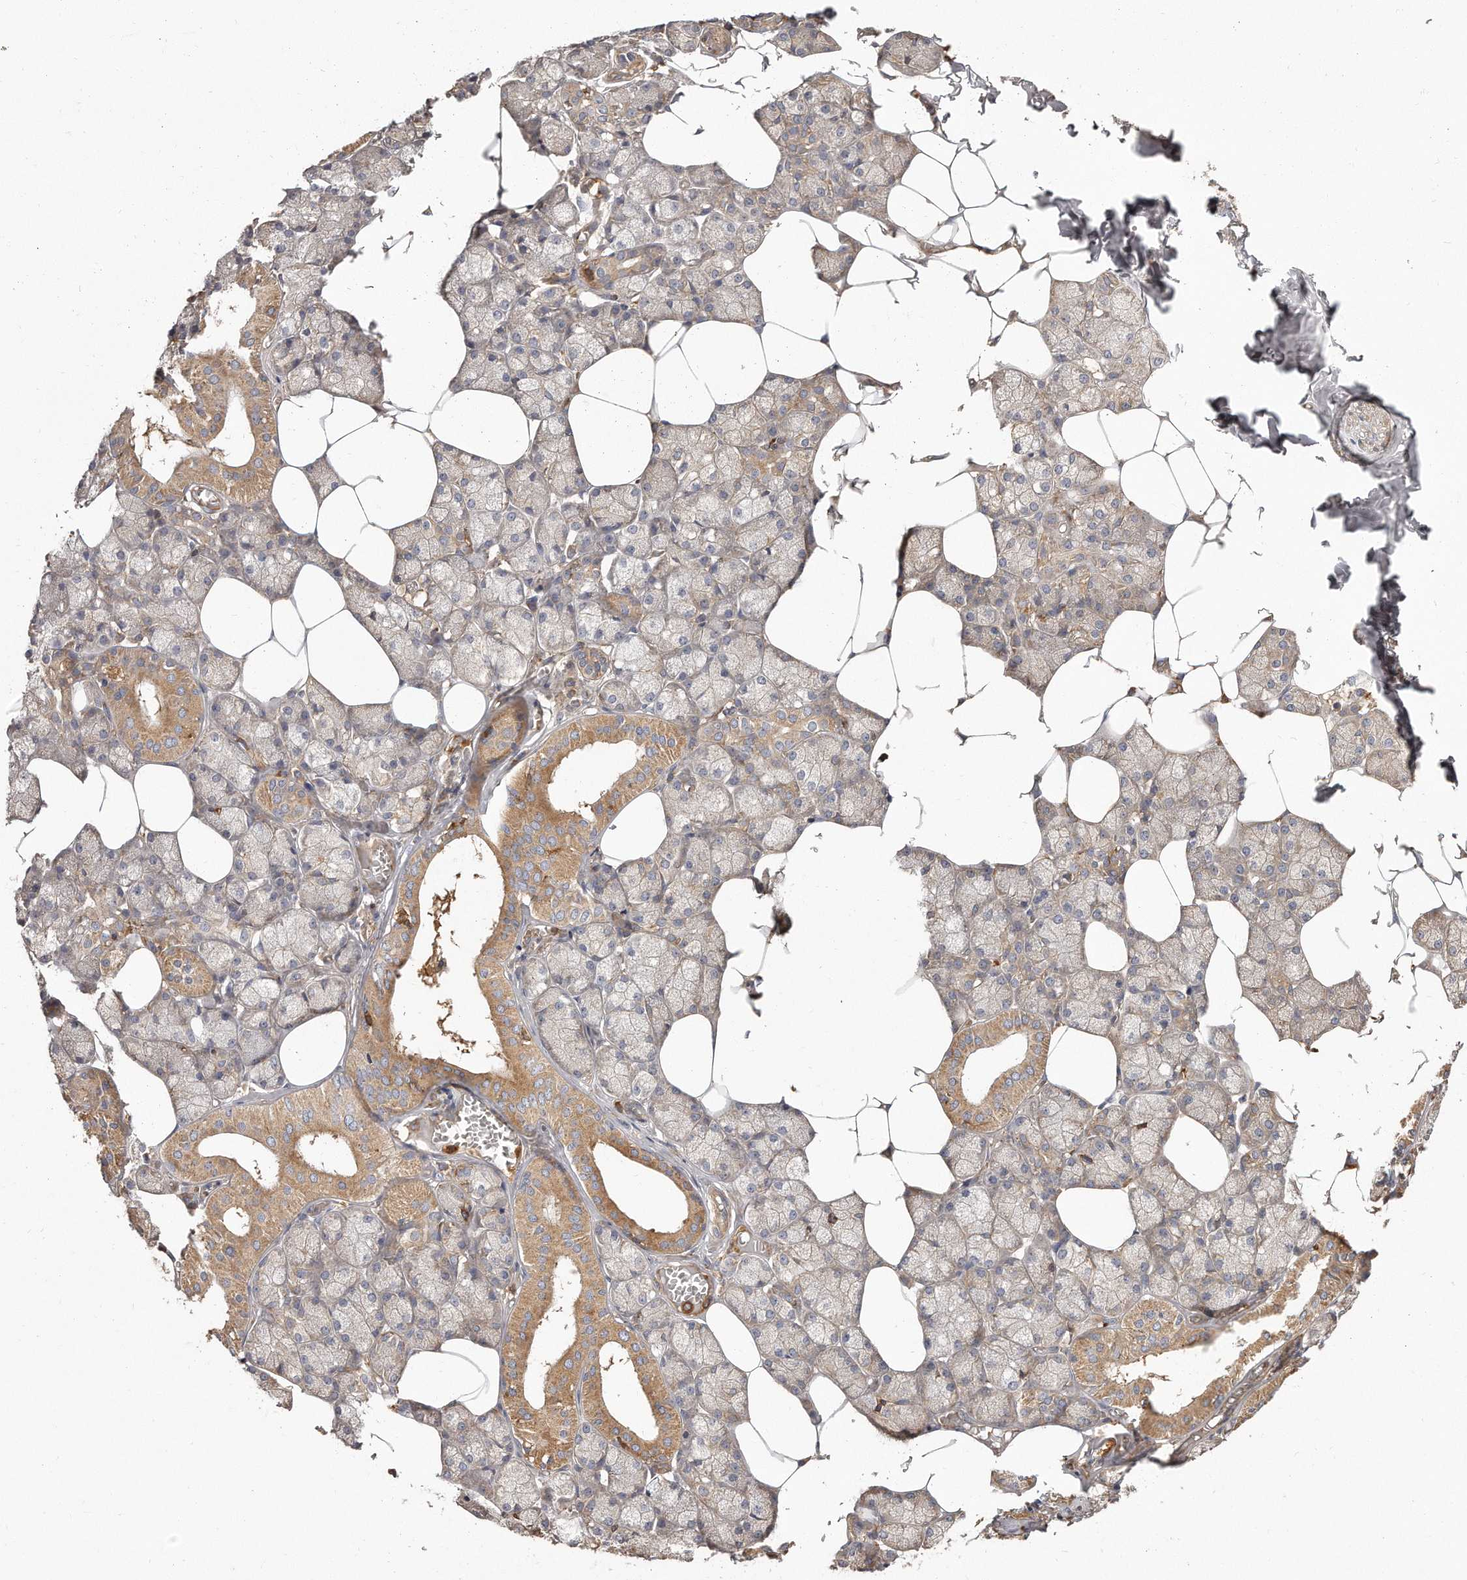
{"staining": {"intensity": "moderate", "quantity": "25%-75%", "location": "cytoplasmic/membranous"}, "tissue": "salivary gland", "cell_type": "Glandular cells", "image_type": "normal", "snomed": [{"axis": "morphology", "description": "Normal tissue, NOS"}, {"axis": "topography", "description": "Salivary gland"}], "caption": "Protein staining by immunohistochemistry (IHC) shows moderate cytoplasmic/membranous expression in about 25%-75% of glandular cells in benign salivary gland.", "gene": "CAP1", "patient": {"sex": "male", "age": 62}}